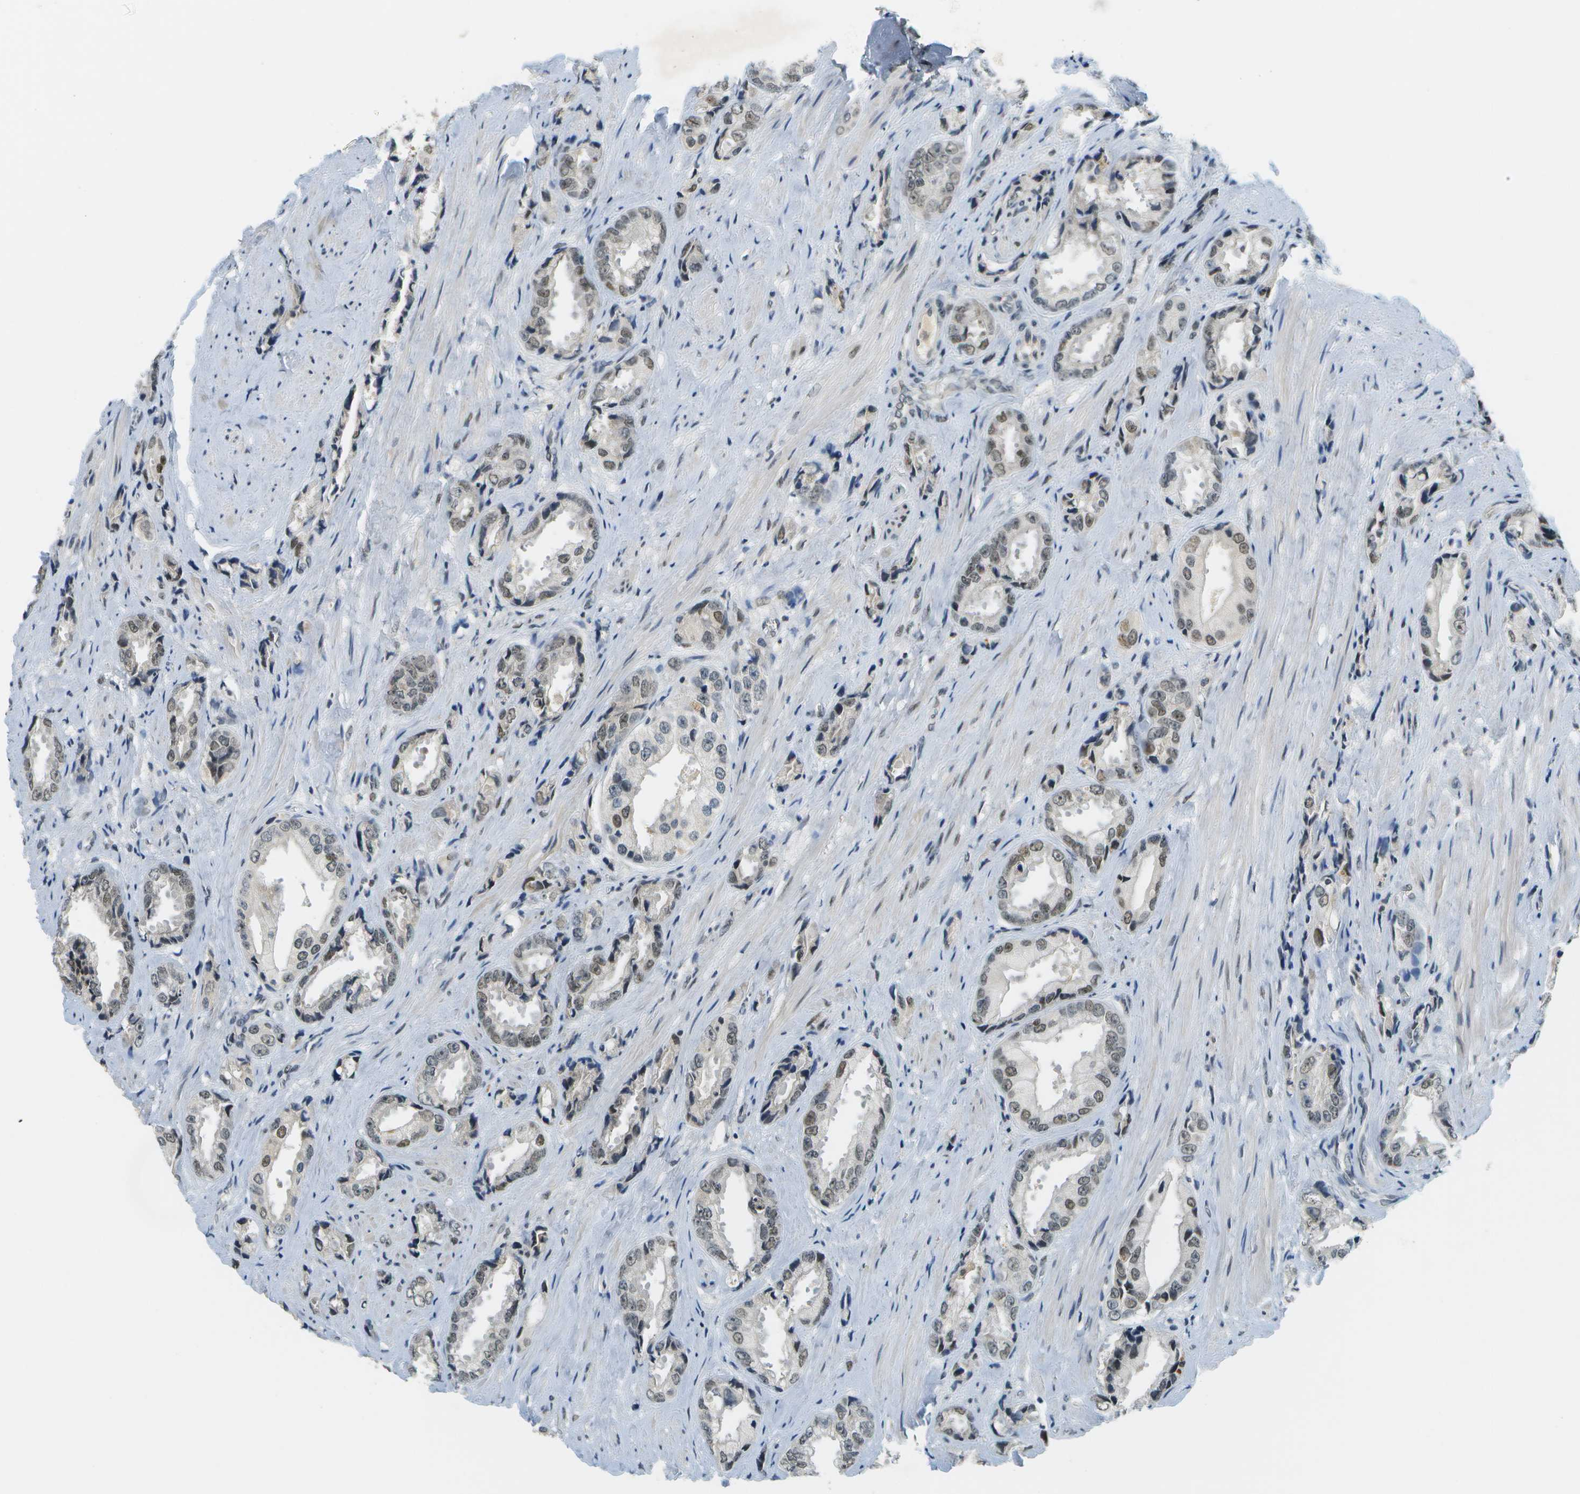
{"staining": {"intensity": "moderate", "quantity": "25%-75%", "location": "nuclear"}, "tissue": "prostate cancer", "cell_type": "Tumor cells", "image_type": "cancer", "snomed": [{"axis": "morphology", "description": "Adenocarcinoma, High grade"}, {"axis": "topography", "description": "Prostate"}], "caption": "Protein analysis of high-grade adenocarcinoma (prostate) tissue demonstrates moderate nuclear staining in about 25%-75% of tumor cells. (DAB (3,3'-diaminobenzidine) IHC, brown staining for protein, blue staining for nuclei).", "gene": "CBX5", "patient": {"sex": "male", "age": 61}}